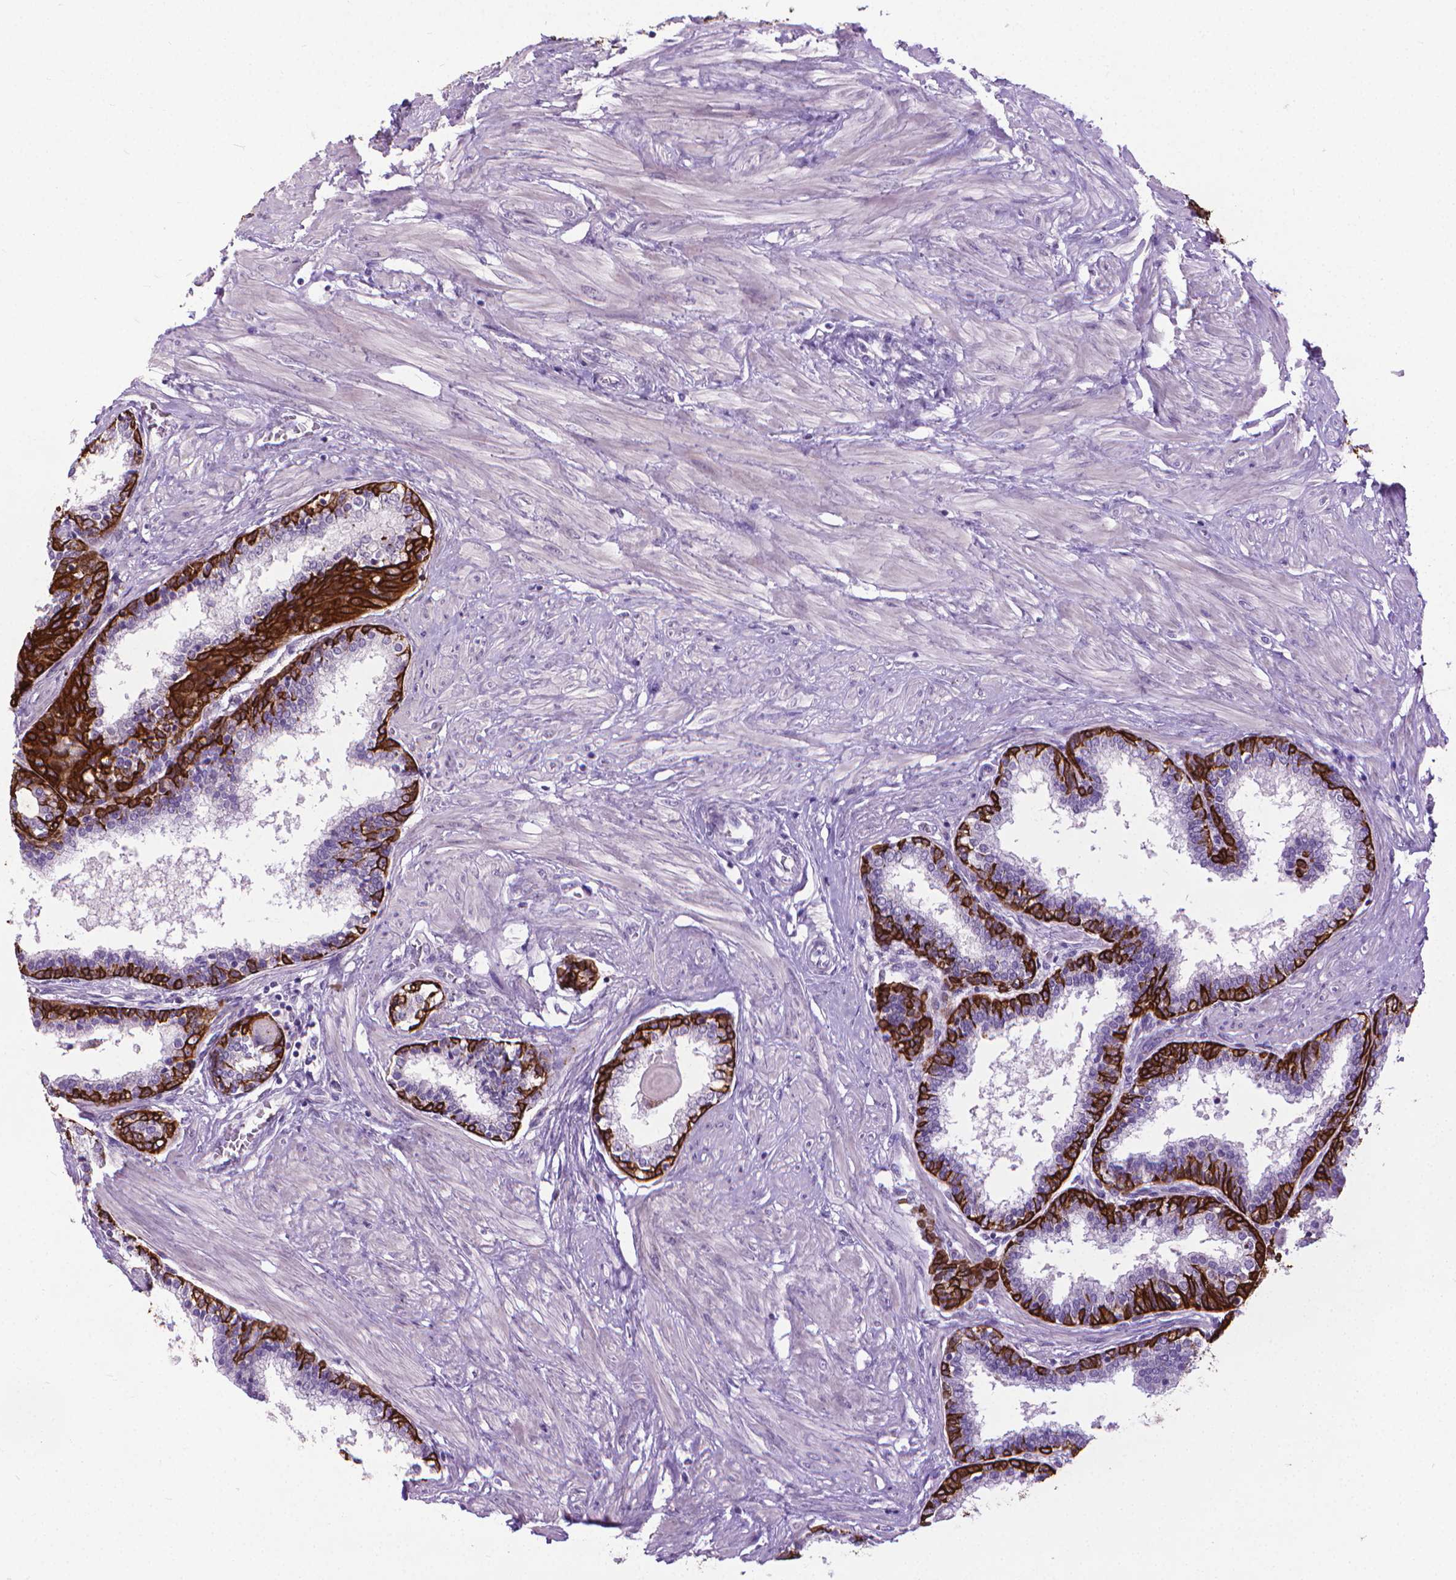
{"staining": {"intensity": "strong", "quantity": "25%-75%", "location": "cytoplasmic/membranous"}, "tissue": "prostate", "cell_type": "Glandular cells", "image_type": "normal", "snomed": [{"axis": "morphology", "description": "Normal tissue, NOS"}, {"axis": "topography", "description": "Prostate"}], "caption": "A high amount of strong cytoplasmic/membranous staining is seen in approximately 25%-75% of glandular cells in benign prostate. The protein of interest is shown in brown color, while the nuclei are stained blue.", "gene": "KRT5", "patient": {"sex": "male", "age": 55}}